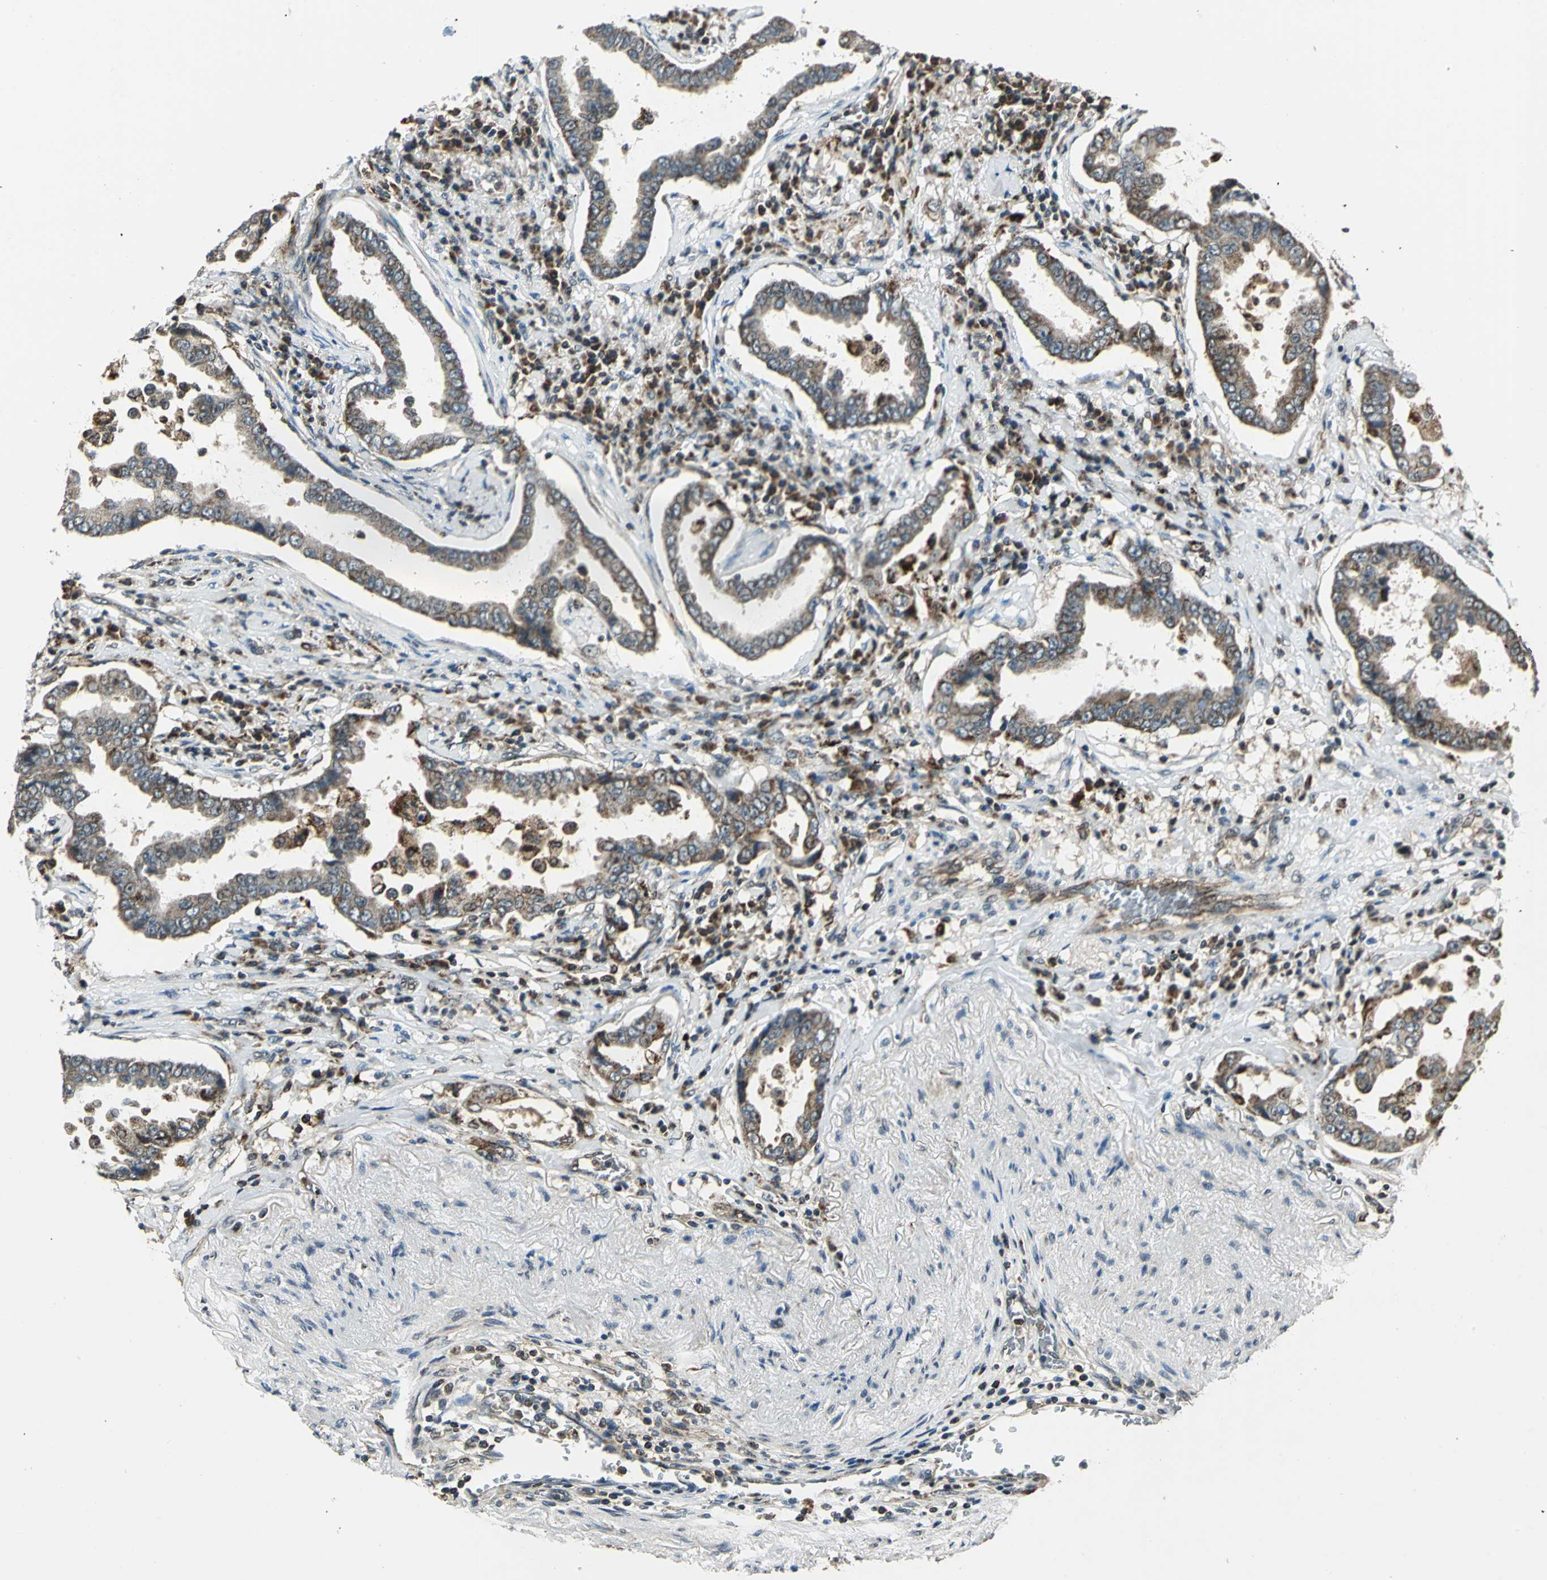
{"staining": {"intensity": "moderate", "quantity": ">75%", "location": "cytoplasmic/membranous"}, "tissue": "lung cancer", "cell_type": "Tumor cells", "image_type": "cancer", "snomed": [{"axis": "morphology", "description": "Normal tissue, NOS"}, {"axis": "morphology", "description": "Inflammation, NOS"}, {"axis": "morphology", "description": "Adenocarcinoma, NOS"}, {"axis": "topography", "description": "Lung"}], "caption": "Immunohistochemical staining of human adenocarcinoma (lung) exhibits medium levels of moderate cytoplasmic/membranous protein expression in about >75% of tumor cells.", "gene": "NUDT2", "patient": {"sex": "female", "age": 64}}